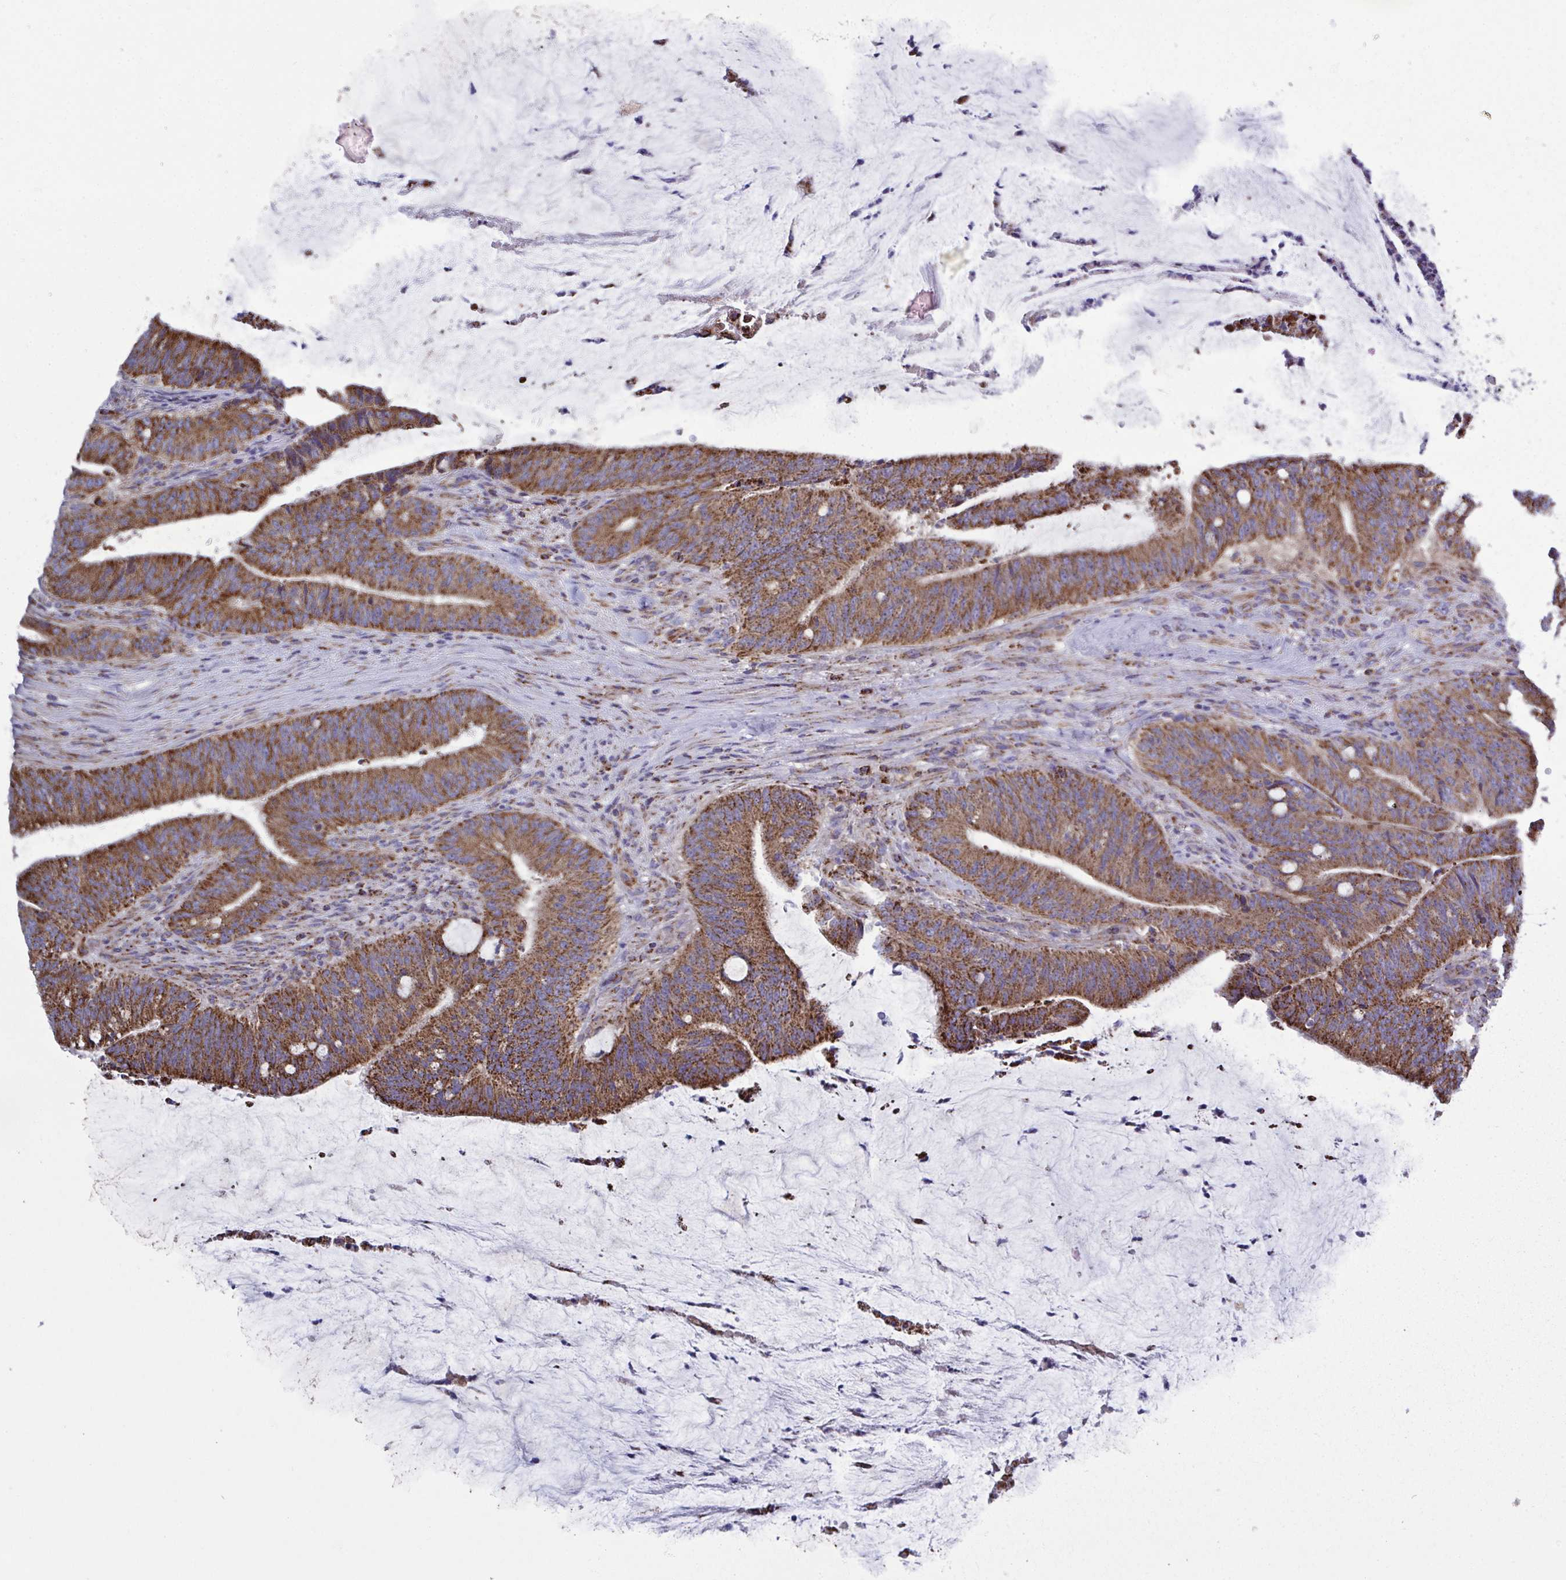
{"staining": {"intensity": "strong", "quantity": ">75%", "location": "cytoplasmic/membranous"}, "tissue": "colorectal cancer", "cell_type": "Tumor cells", "image_type": "cancer", "snomed": [{"axis": "morphology", "description": "Adenocarcinoma, NOS"}, {"axis": "topography", "description": "Colon"}], "caption": "Strong cytoplasmic/membranous staining is appreciated in approximately >75% of tumor cells in colorectal adenocarcinoma.", "gene": "CSDE1", "patient": {"sex": "female", "age": 43}}